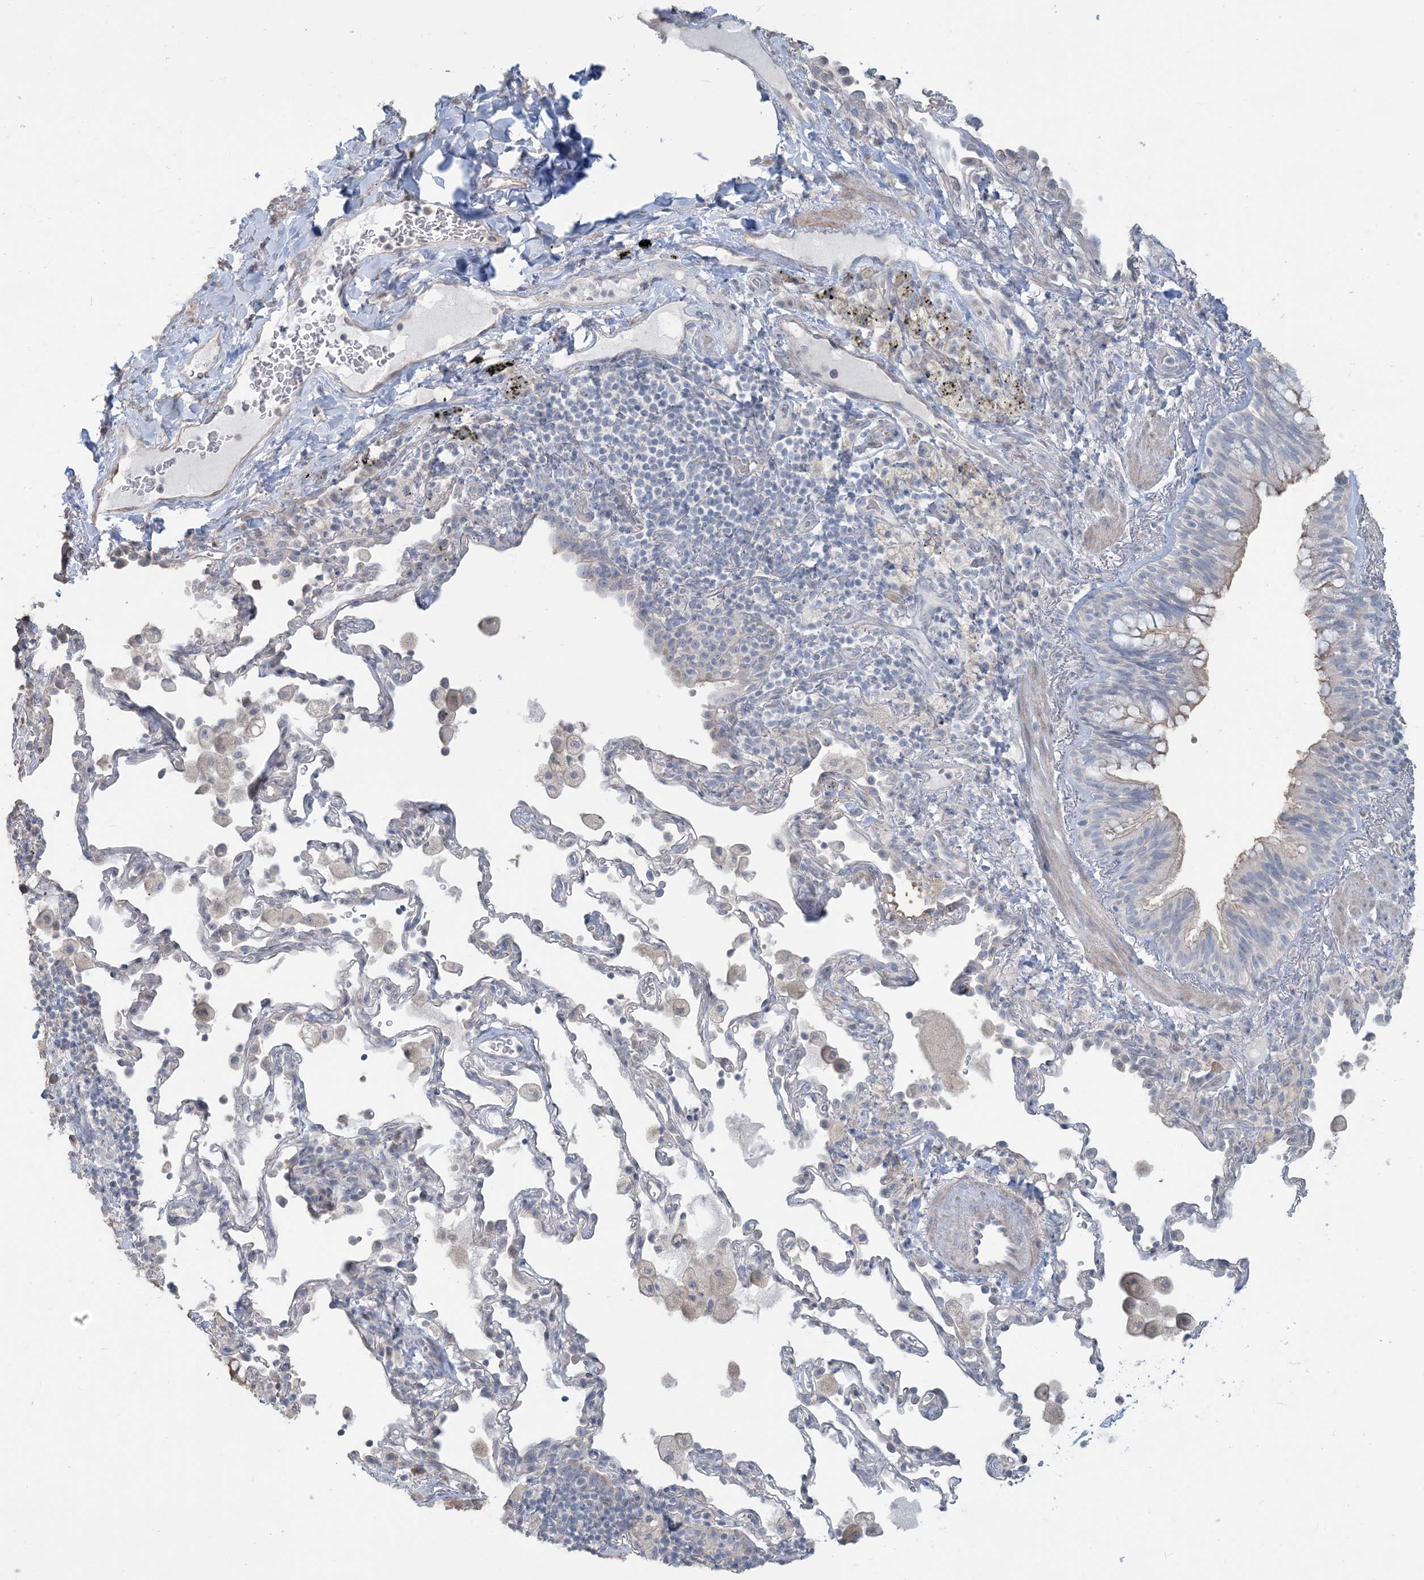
{"staining": {"intensity": "weak", "quantity": "25%-75%", "location": "cytoplasmic/membranous"}, "tissue": "bronchus", "cell_type": "Respiratory epithelial cells", "image_type": "normal", "snomed": [{"axis": "morphology", "description": "Normal tissue, NOS"}, {"axis": "morphology", "description": "Adenocarcinoma, NOS"}, {"axis": "topography", "description": "Bronchus"}, {"axis": "topography", "description": "Lung"}], "caption": "Respiratory epithelial cells show weak cytoplasmic/membranous staining in approximately 25%-75% of cells in normal bronchus. The staining is performed using DAB (3,3'-diaminobenzidine) brown chromogen to label protein expression. The nuclei are counter-stained blue using hematoxylin.", "gene": "NPHS2", "patient": {"sex": "male", "age": 54}}